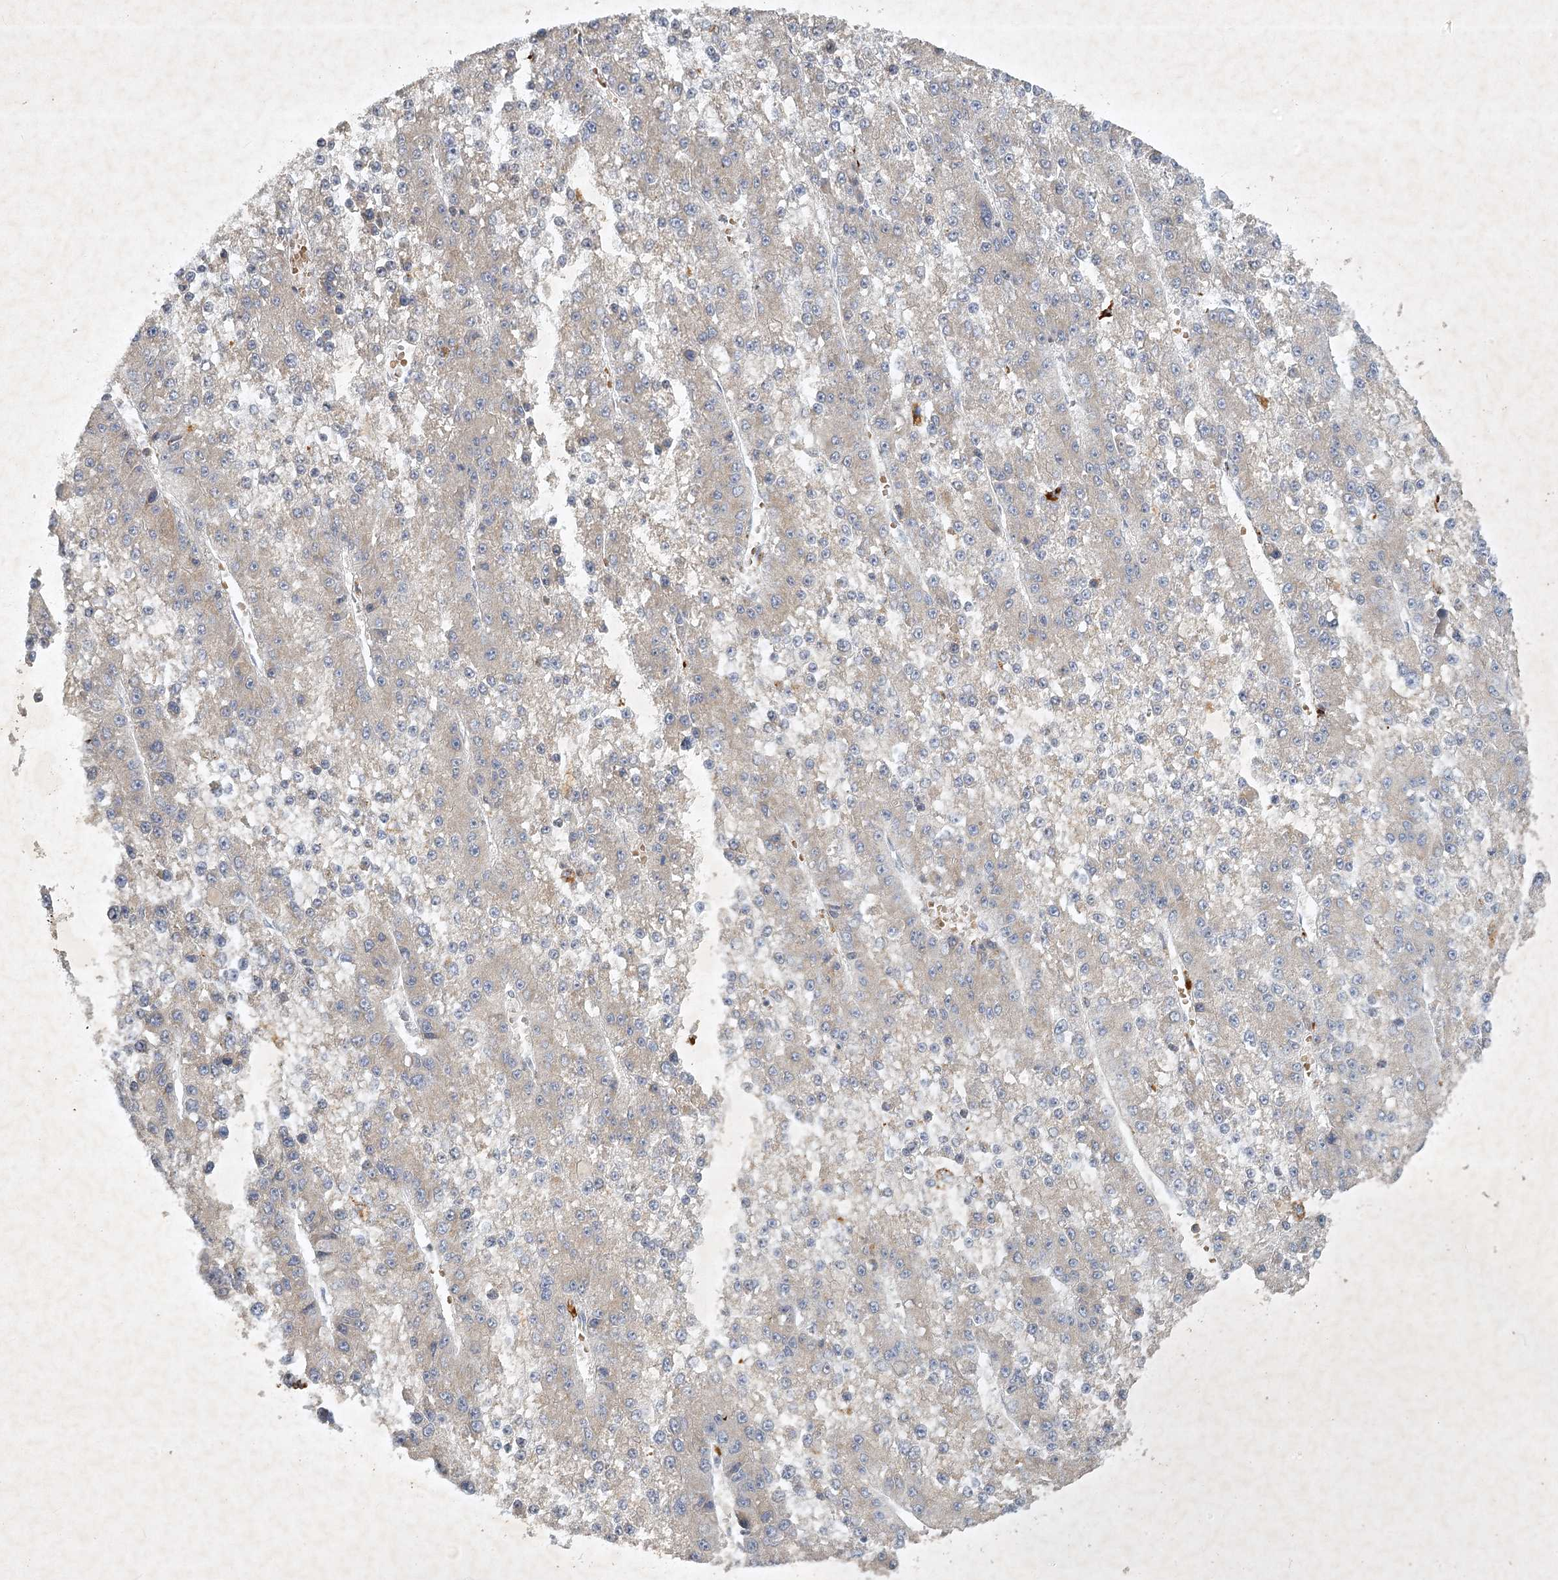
{"staining": {"intensity": "negative", "quantity": "none", "location": "none"}, "tissue": "liver cancer", "cell_type": "Tumor cells", "image_type": "cancer", "snomed": [{"axis": "morphology", "description": "Carcinoma, Hepatocellular, NOS"}, {"axis": "topography", "description": "Liver"}], "caption": "Photomicrograph shows no significant protein positivity in tumor cells of liver cancer (hepatocellular carcinoma).", "gene": "PYROXD2", "patient": {"sex": "female", "age": 73}}